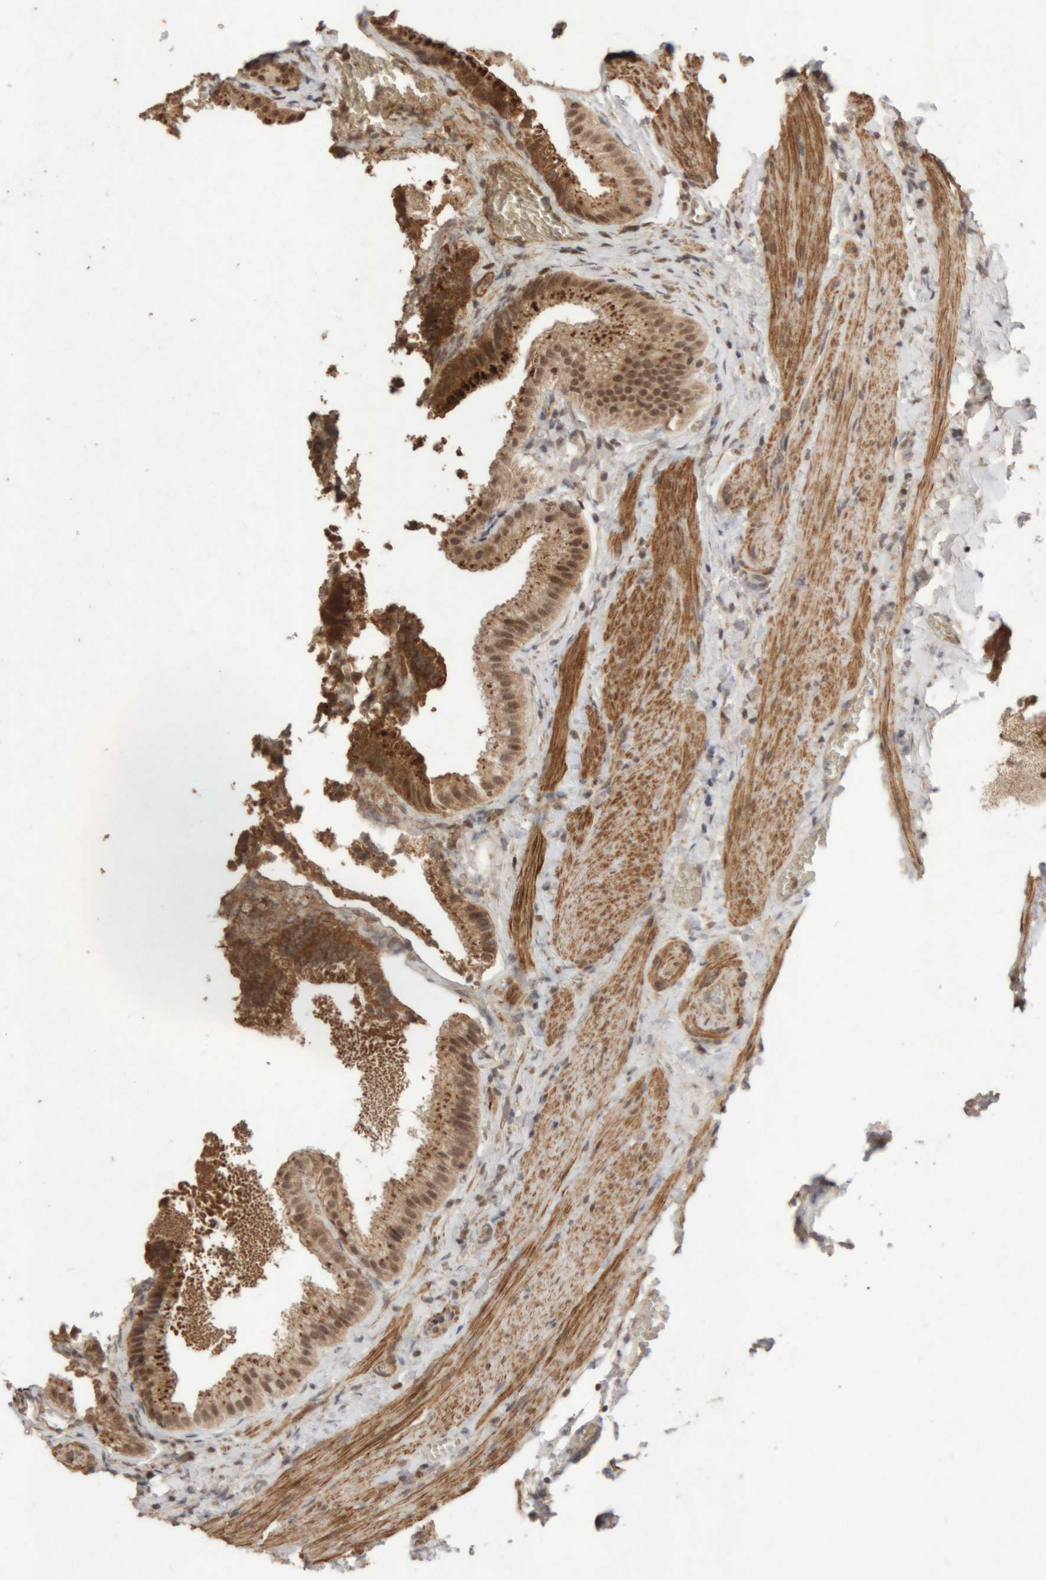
{"staining": {"intensity": "moderate", "quantity": ">75%", "location": "cytoplasmic/membranous,nuclear"}, "tissue": "gallbladder", "cell_type": "Glandular cells", "image_type": "normal", "snomed": [{"axis": "morphology", "description": "Normal tissue, NOS"}, {"axis": "topography", "description": "Gallbladder"}], "caption": "Moderate cytoplasmic/membranous,nuclear protein positivity is identified in about >75% of glandular cells in gallbladder.", "gene": "KEAP1", "patient": {"sex": "male", "age": 38}}